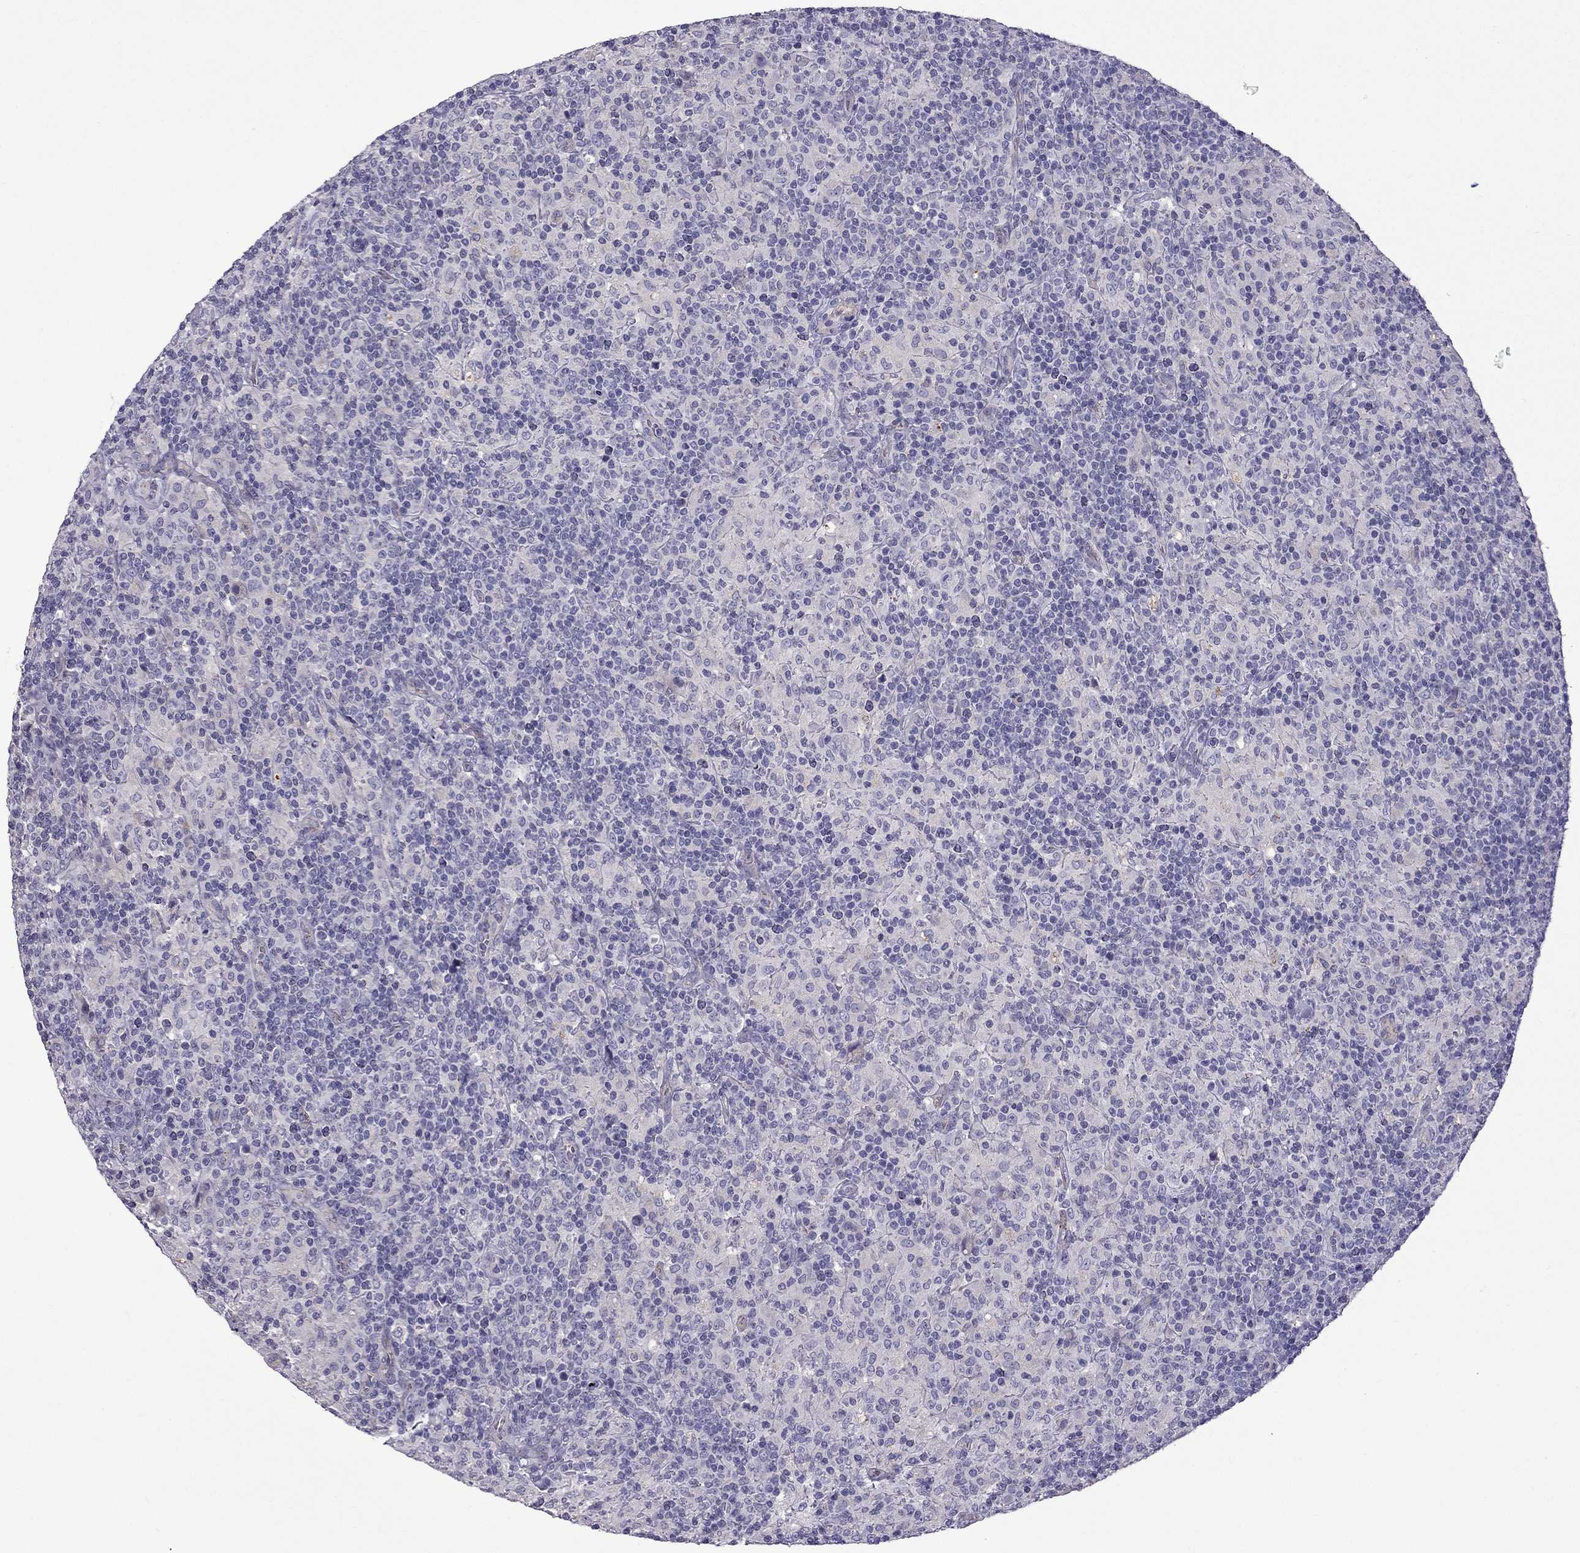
{"staining": {"intensity": "negative", "quantity": "none", "location": "none"}, "tissue": "lymphoma", "cell_type": "Tumor cells", "image_type": "cancer", "snomed": [{"axis": "morphology", "description": "Hodgkin's disease, NOS"}, {"axis": "topography", "description": "Lymph node"}], "caption": "There is no significant expression in tumor cells of Hodgkin's disease. (Brightfield microscopy of DAB immunohistochemistry (IHC) at high magnification).", "gene": "STOML3", "patient": {"sex": "male", "age": 70}}